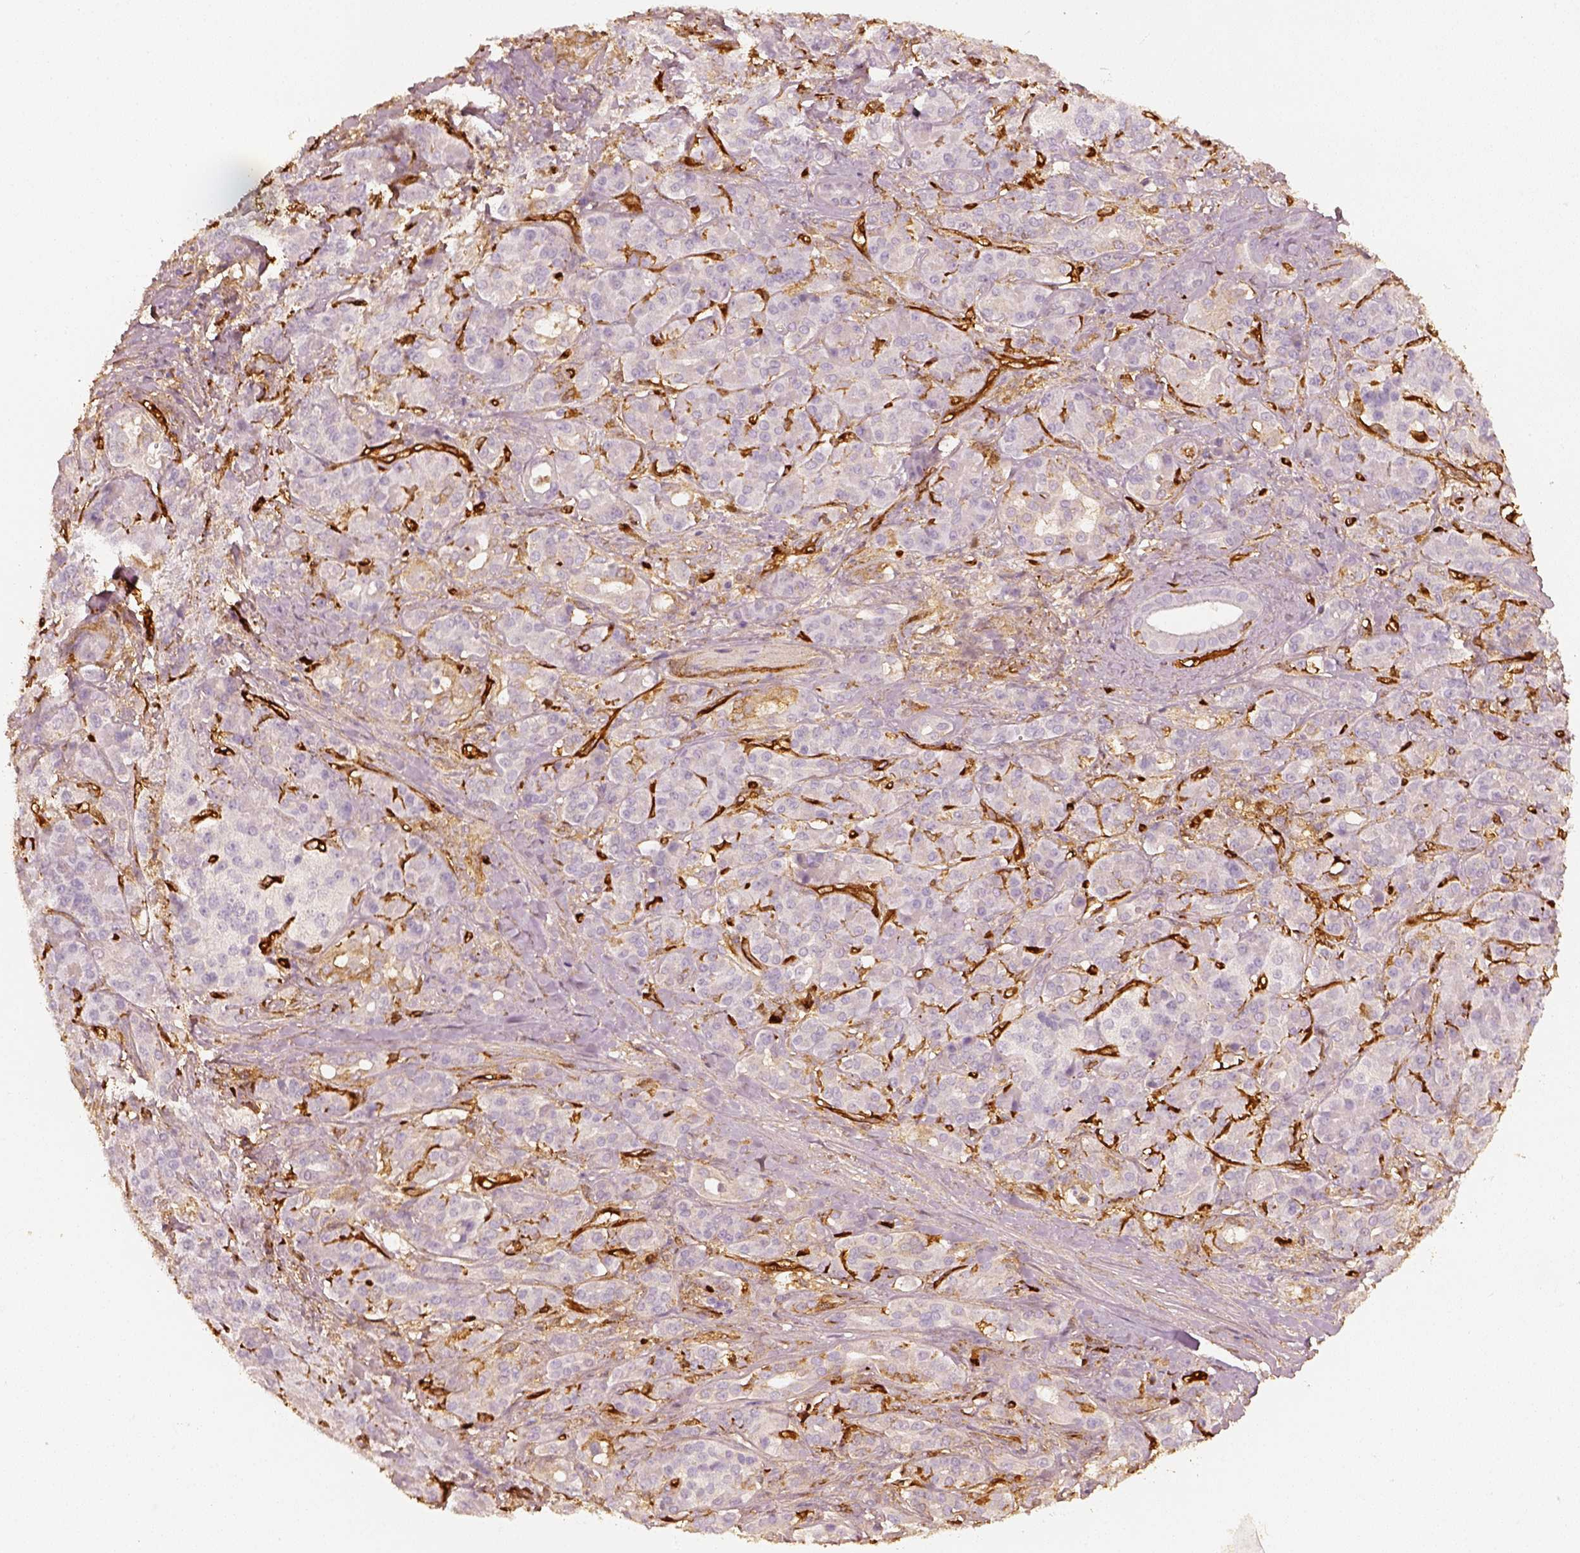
{"staining": {"intensity": "negative", "quantity": "none", "location": "none"}, "tissue": "pancreatic cancer", "cell_type": "Tumor cells", "image_type": "cancer", "snomed": [{"axis": "morphology", "description": "Normal tissue, NOS"}, {"axis": "morphology", "description": "Inflammation, NOS"}, {"axis": "morphology", "description": "Adenocarcinoma, NOS"}, {"axis": "topography", "description": "Pancreas"}], "caption": "This is an immunohistochemistry histopathology image of human pancreatic adenocarcinoma. There is no expression in tumor cells.", "gene": "FSCN1", "patient": {"sex": "male", "age": 57}}